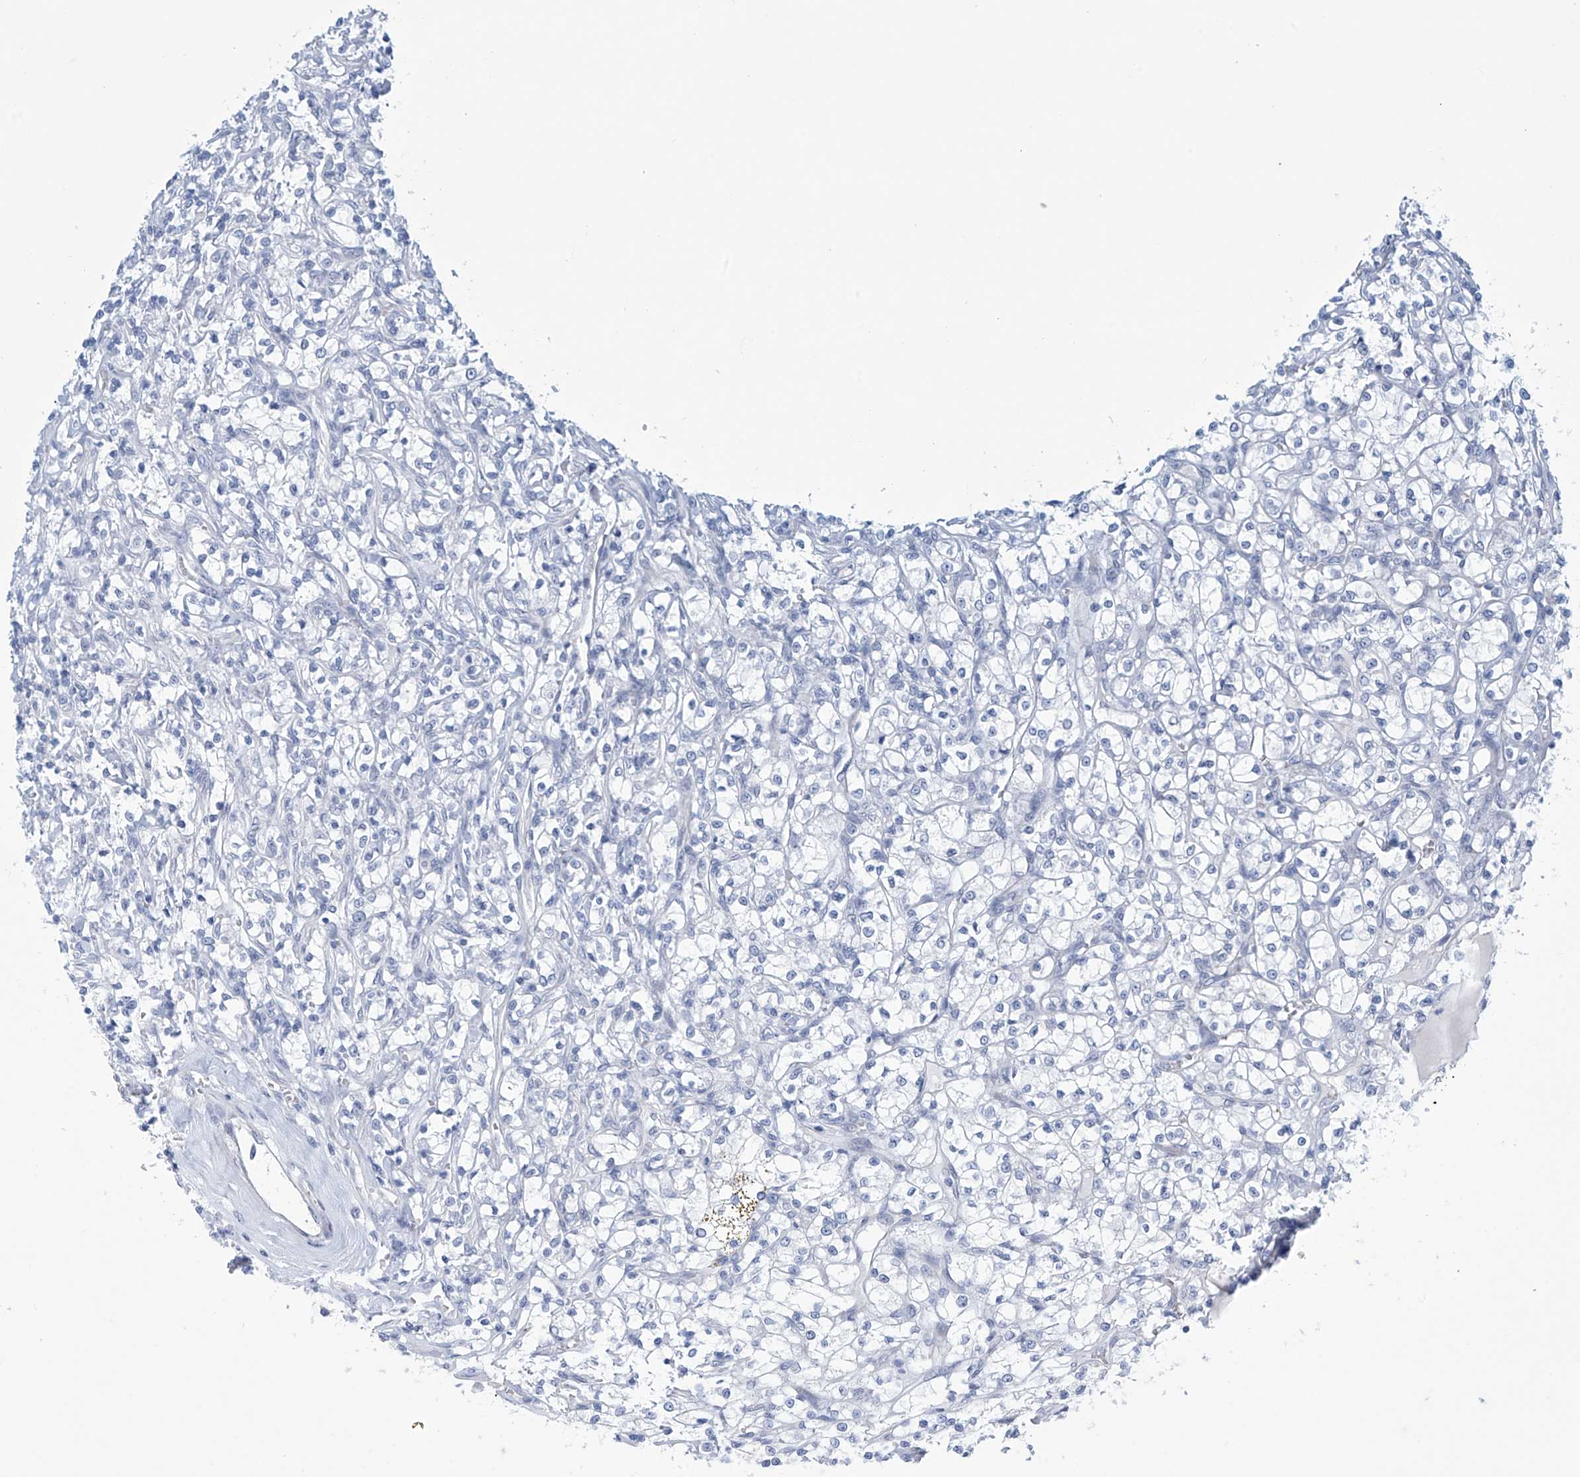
{"staining": {"intensity": "negative", "quantity": "none", "location": "none"}, "tissue": "renal cancer", "cell_type": "Tumor cells", "image_type": "cancer", "snomed": [{"axis": "morphology", "description": "Adenocarcinoma, NOS"}, {"axis": "topography", "description": "Kidney"}], "caption": "High power microscopy photomicrograph of an IHC micrograph of renal cancer, revealing no significant positivity in tumor cells.", "gene": "SLC35A5", "patient": {"sex": "female", "age": 69}}